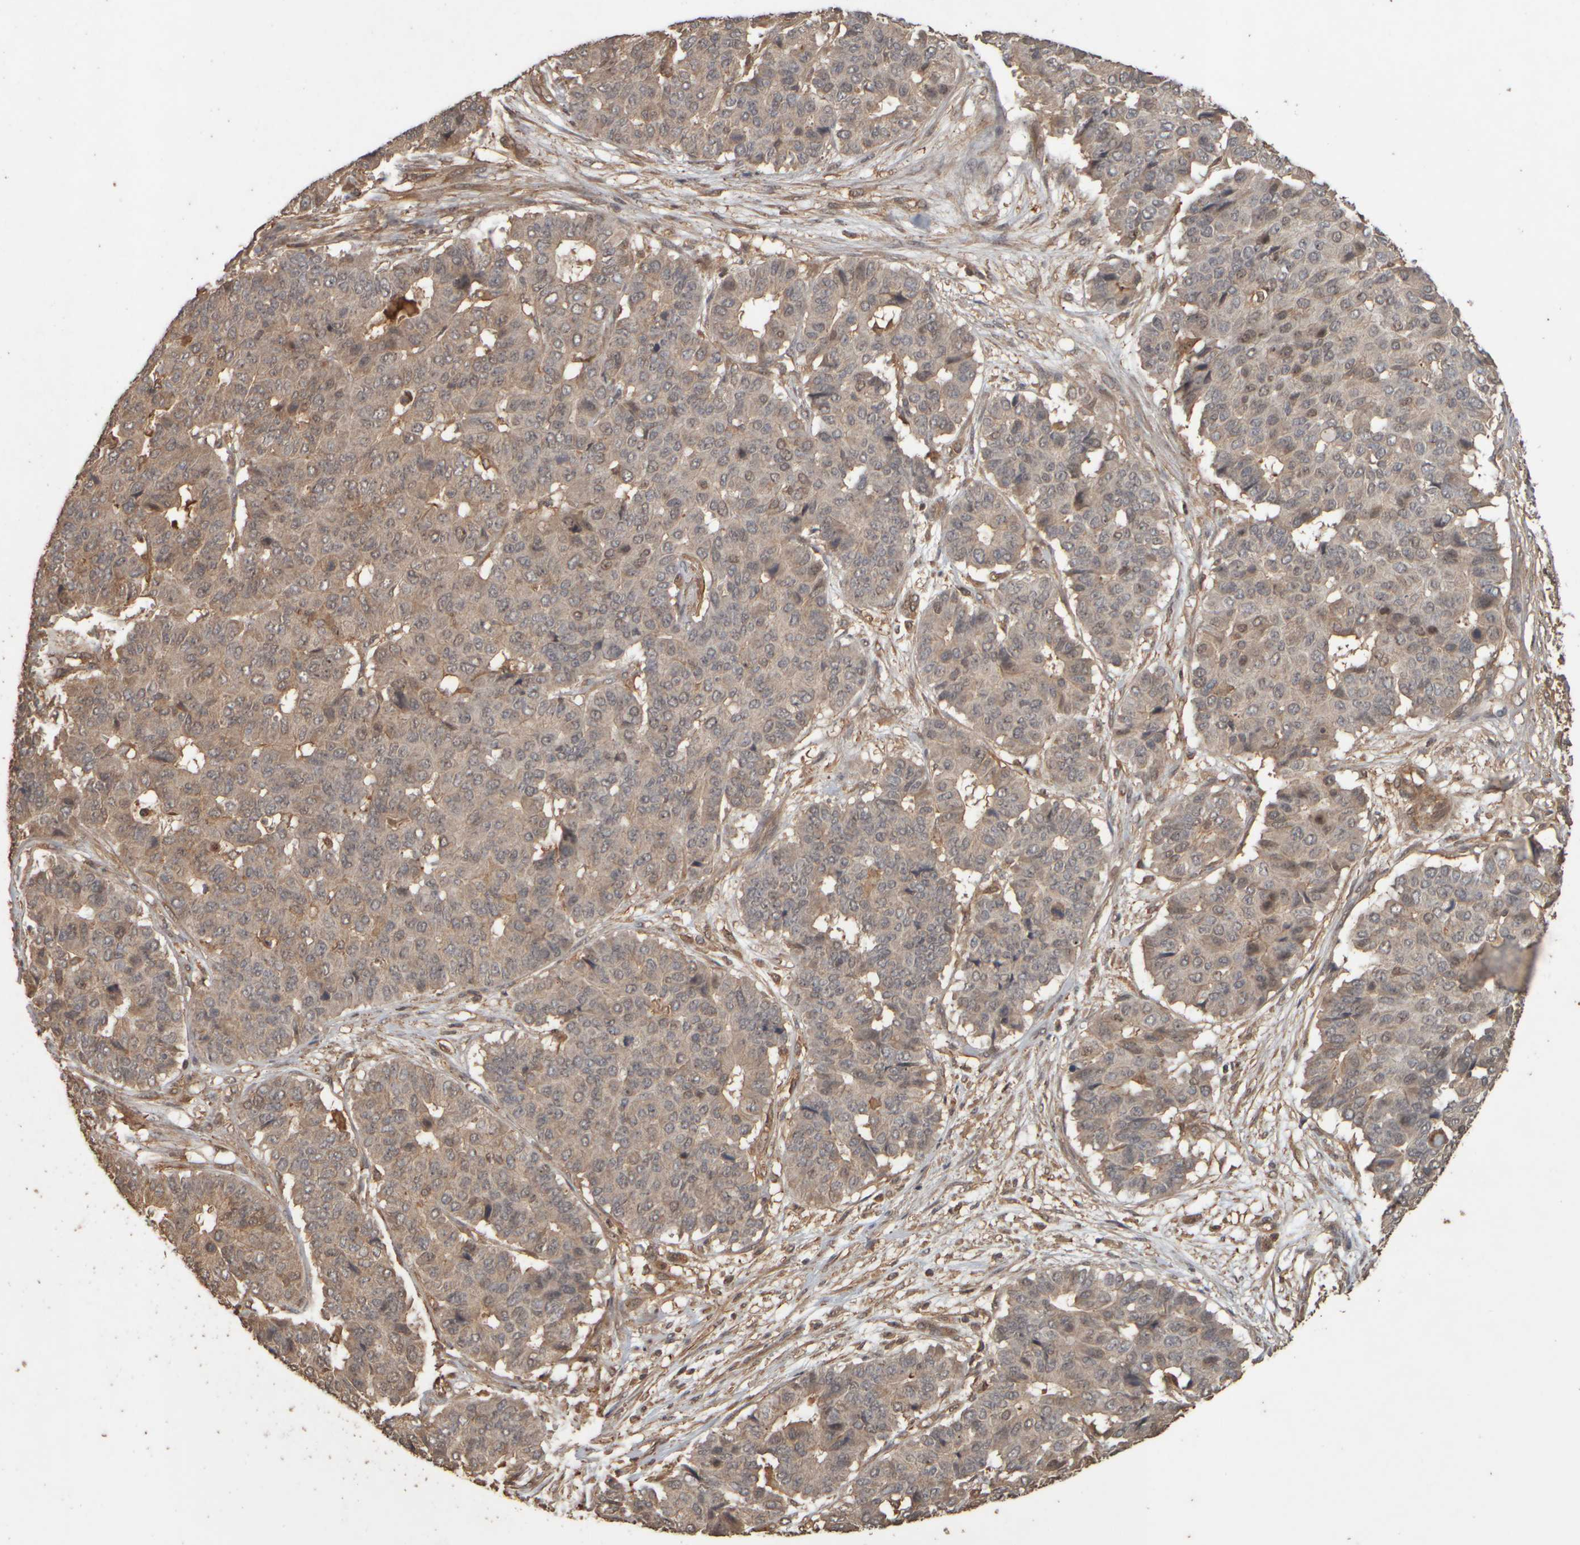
{"staining": {"intensity": "weak", "quantity": ">75%", "location": "cytoplasmic/membranous,nuclear"}, "tissue": "pancreatic cancer", "cell_type": "Tumor cells", "image_type": "cancer", "snomed": [{"axis": "morphology", "description": "Adenocarcinoma, NOS"}, {"axis": "topography", "description": "Pancreas"}], "caption": "A histopathology image showing weak cytoplasmic/membranous and nuclear staining in approximately >75% of tumor cells in pancreatic cancer, as visualized by brown immunohistochemical staining.", "gene": "SPHK1", "patient": {"sex": "male", "age": 50}}